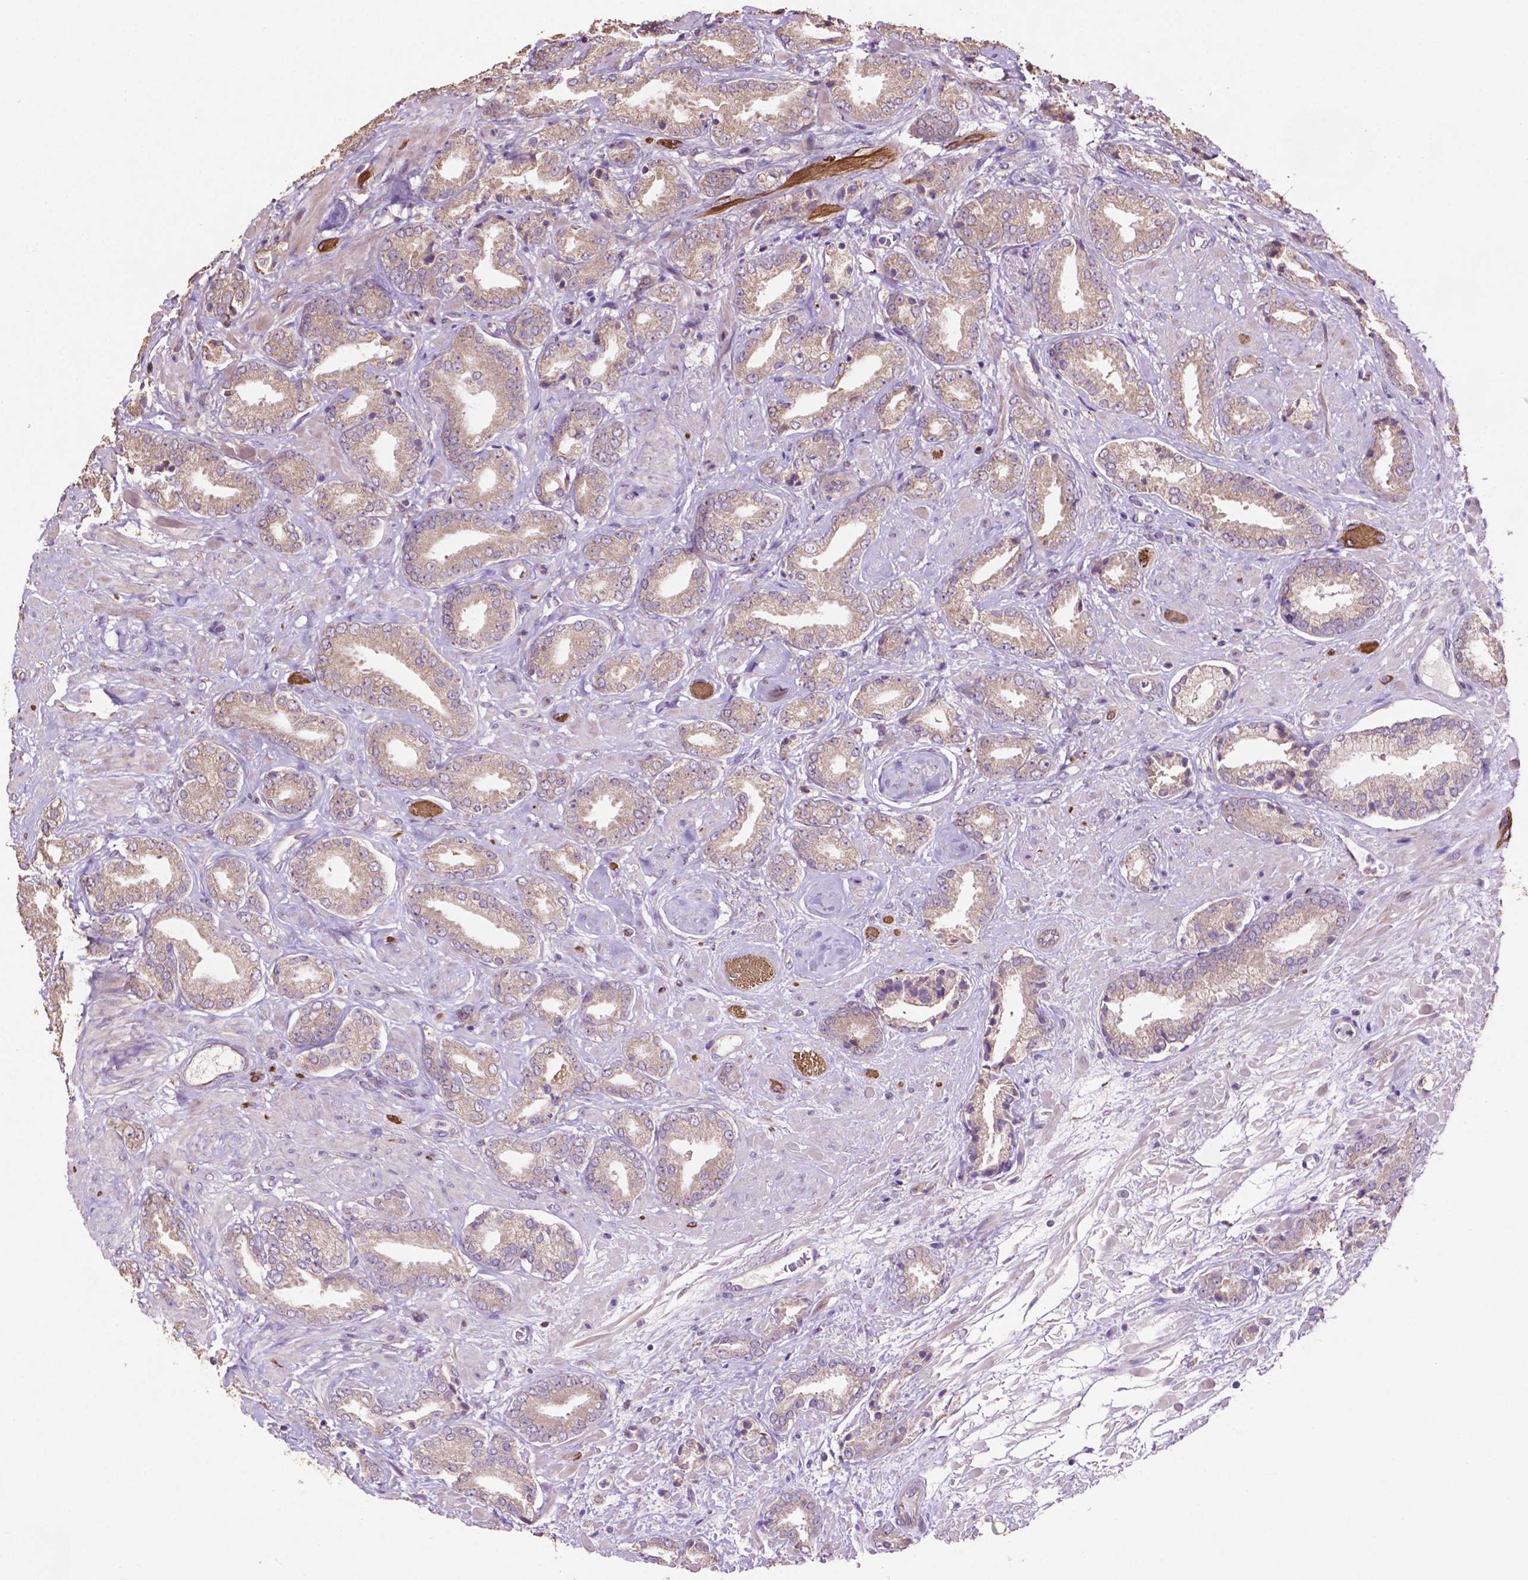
{"staining": {"intensity": "negative", "quantity": "none", "location": "none"}, "tissue": "prostate cancer", "cell_type": "Tumor cells", "image_type": "cancer", "snomed": [{"axis": "morphology", "description": "Adenocarcinoma, High grade"}, {"axis": "topography", "description": "Prostate"}], "caption": "An image of prostate high-grade adenocarcinoma stained for a protein demonstrates no brown staining in tumor cells.", "gene": "MBTPS1", "patient": {"sex": "male", "age": 56}}